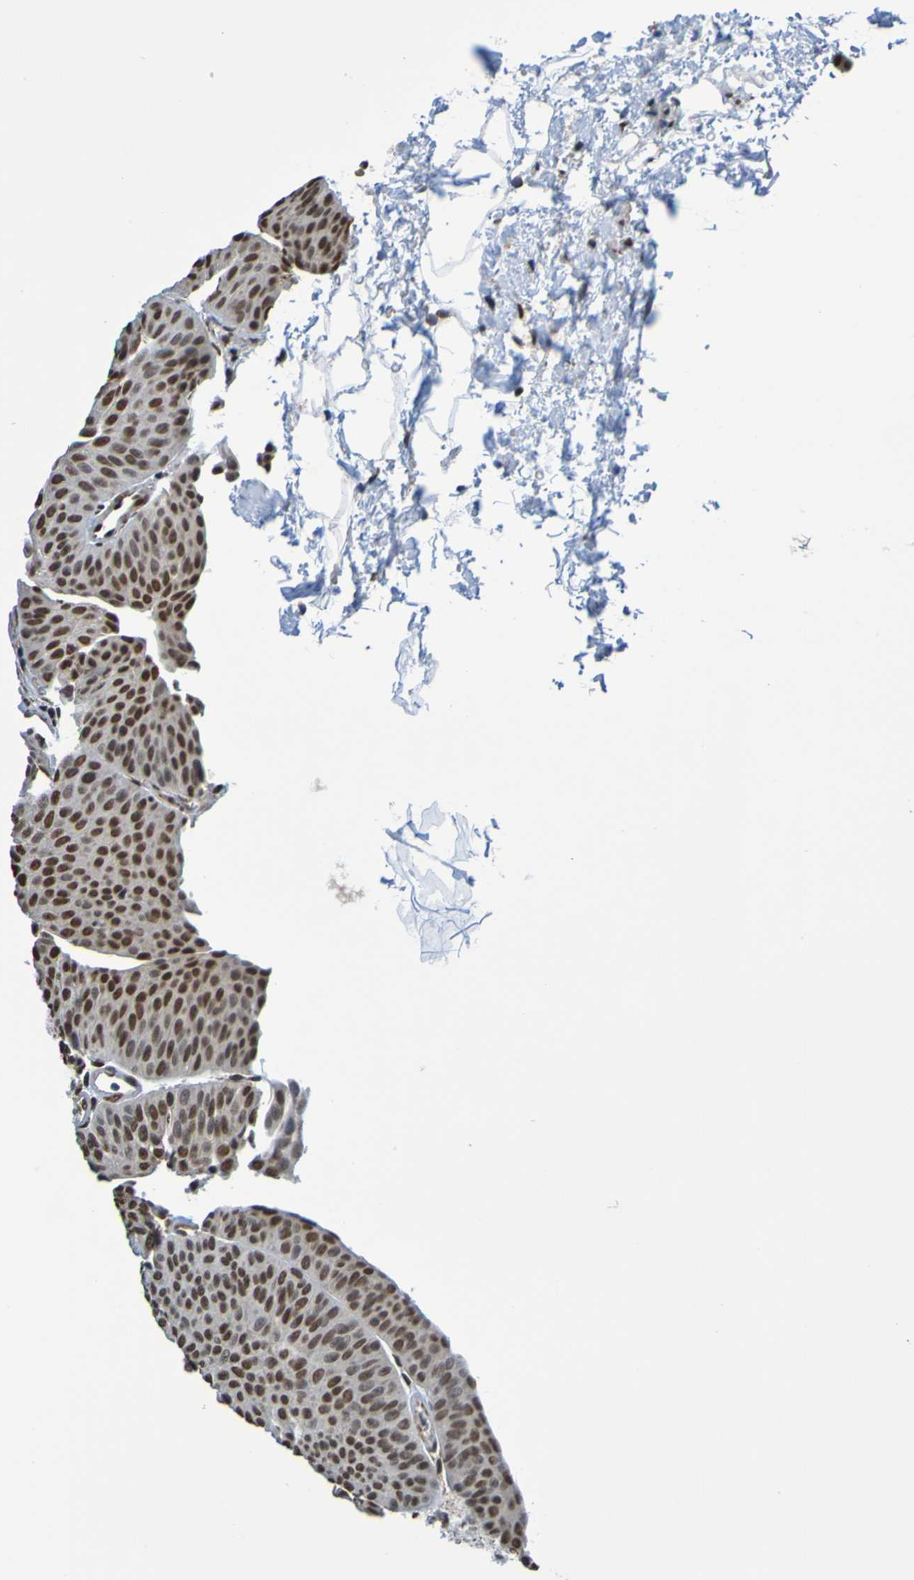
{"staining": {"intensity": "strong", "quantity": ">75%", "location": "nuclear"}, "tissue": "urothelial cancer", "cell_type": "Tumor cells", "image_type": "cancer", "snomed": [{"axis": "morphology", "description": "Urothelial carcinoma, Low grade"}, {"axis": "topography", "description": "Urinary bladder"}], "caption": "An immunohistochemistry (IHC) image of tumor tissue is shown. Protein staining in brown labels strong nuclear positivity in urothelial cancer within tumor cells. The staining was performed using DAB (3,3'-diaminobenzidine) to visualize the protein expression in brown, while the nuclei were stained in blue with hematoxylin (Magnification: 20x).", "gene": "HDAC2", "patient": {"sex": "female", "age": 60}}